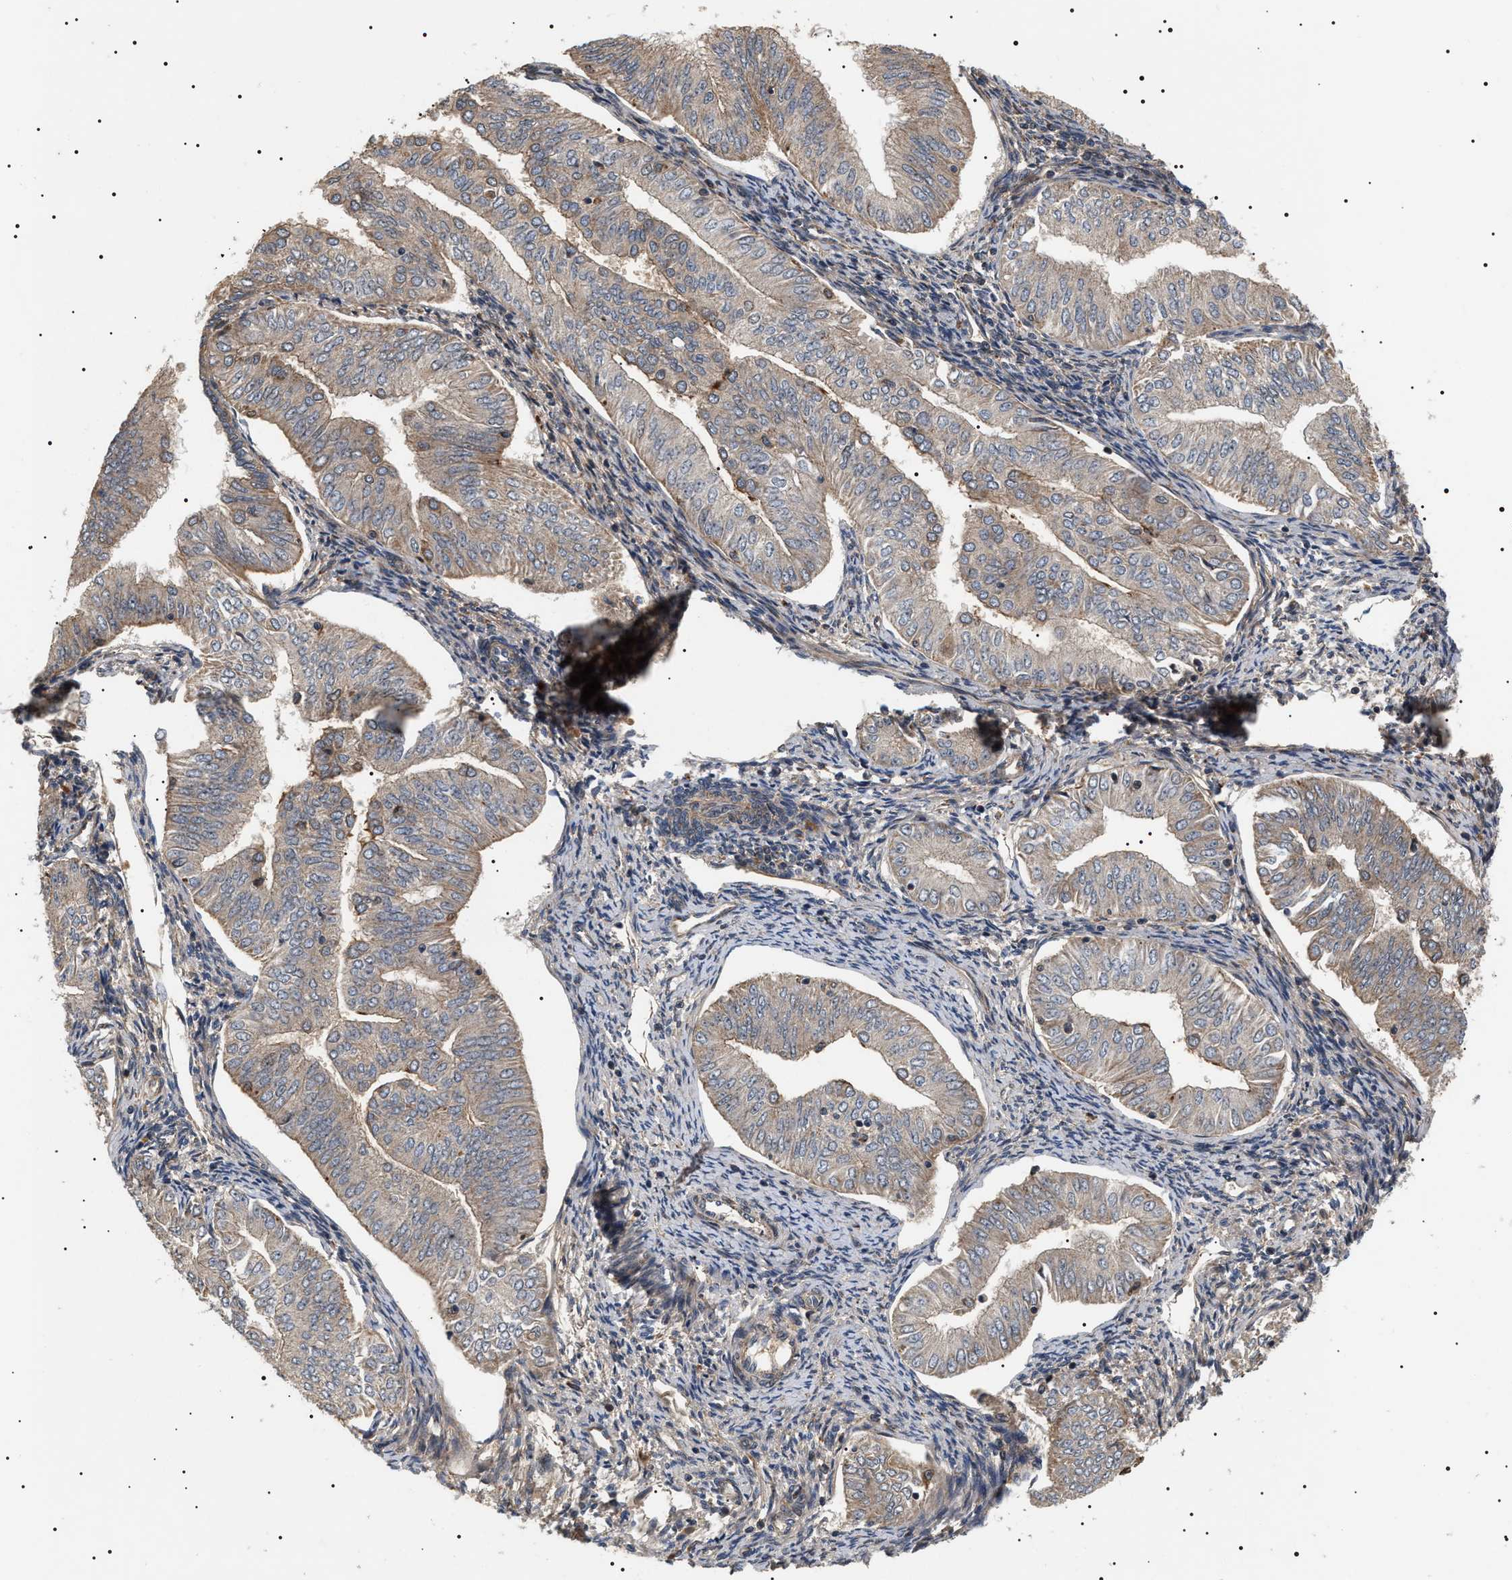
{"staining": {"intensity": "negative", "quantity": "none", "location": "none"}, "tissue": "endometrial cancer", "cell_type": "Tumor cells", "image_type": "cancer", "snomed": [{"axis": "morphology", "description": "Normal tissue, NOS"}, {"axis": "morphology", "description": "Adenocarcinoma, NOS"}, {"axis": "topography", "description": "Endometrium"}], "caption": "Immunohistochemical staining of human endometrial adenocarcinoma demonstrates no significant expression in tumor cells.", "gene": "ZBTB26", "patient": {"sex": "female", "age": 53}}